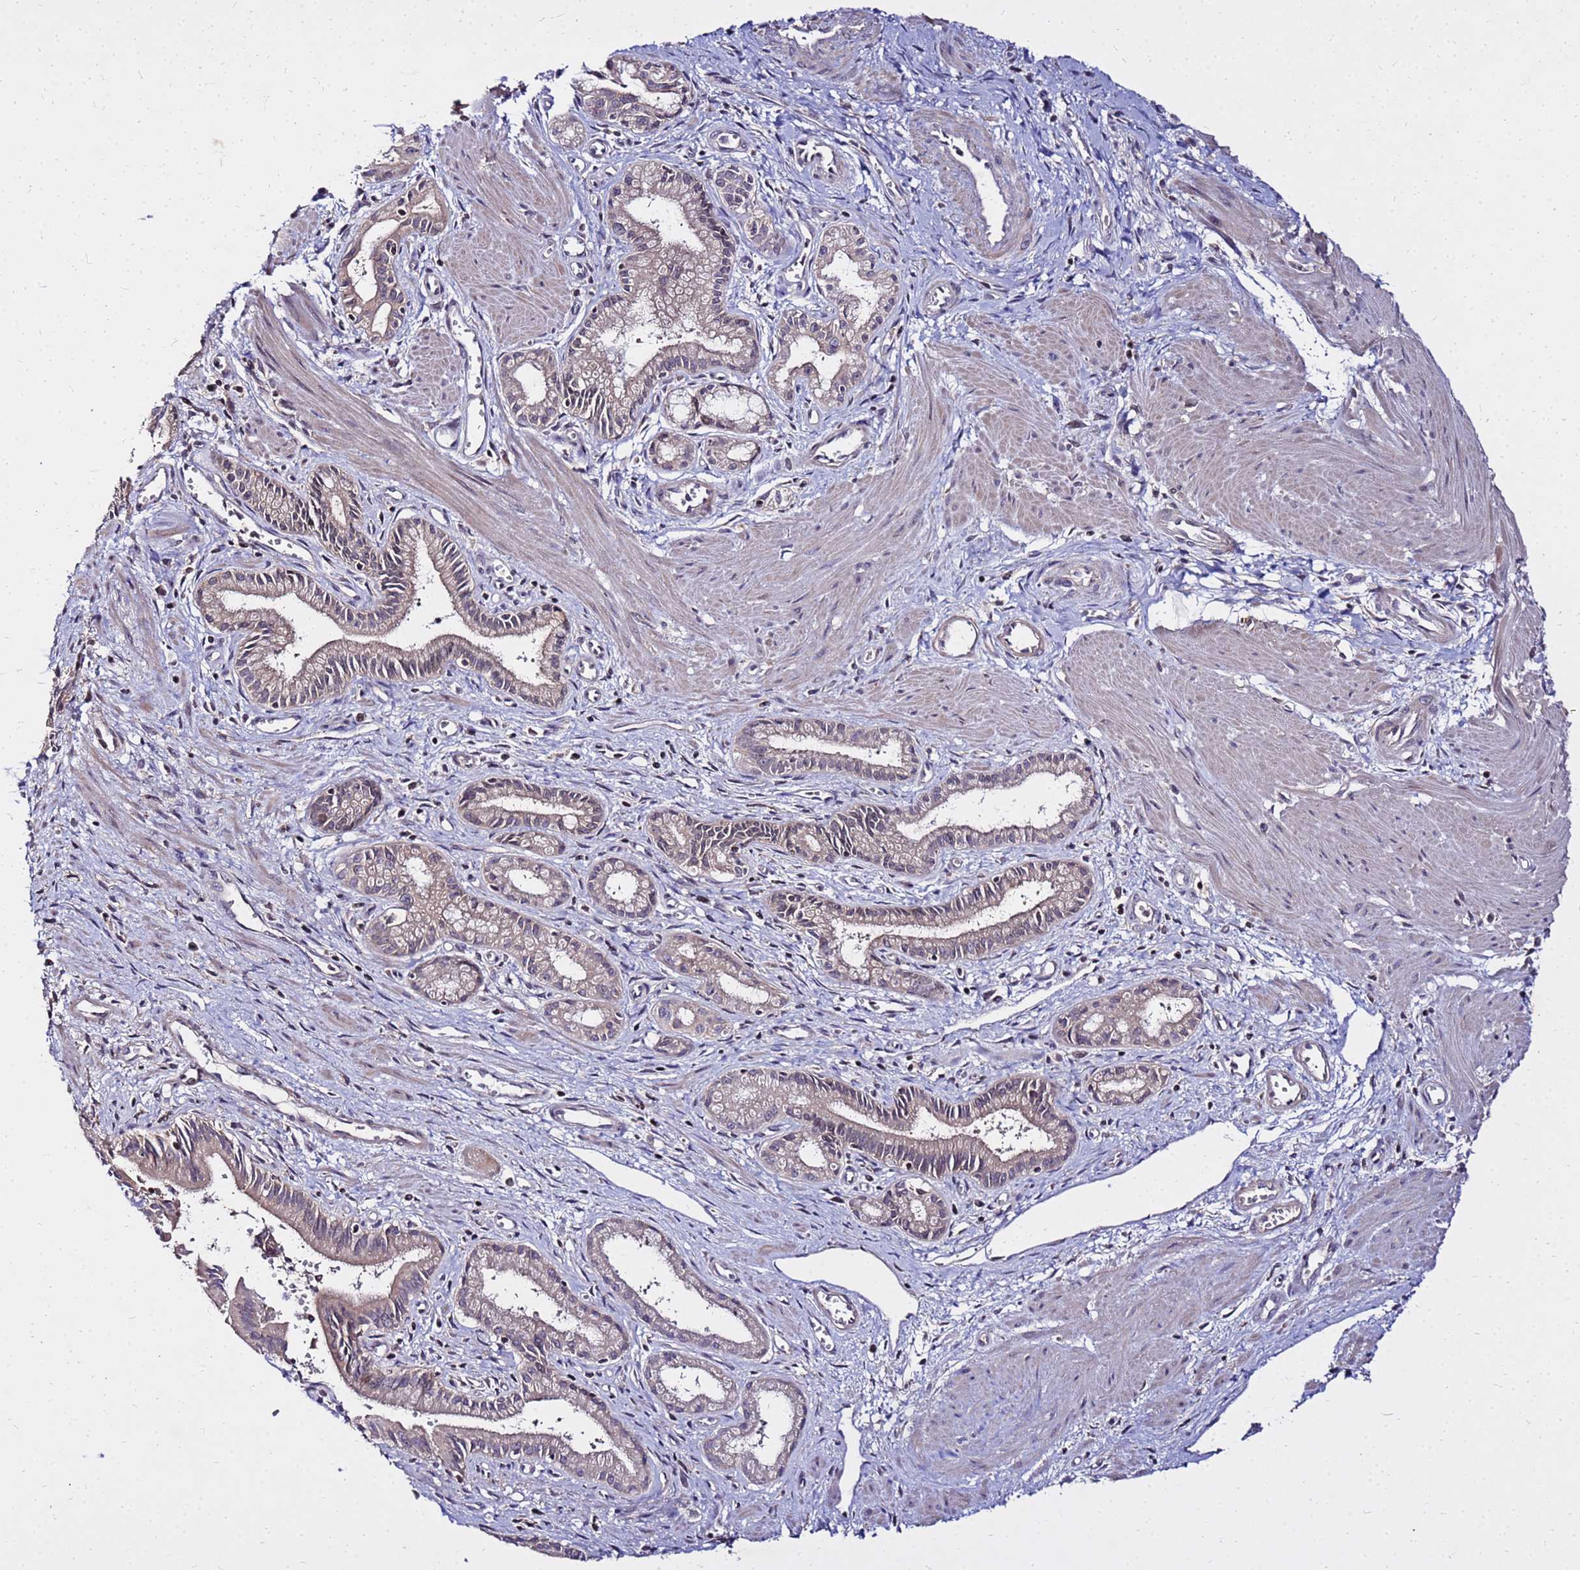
{"staining": {"intensity": "weak", "quantity": "25%-75%", "location": "cytoplasmic/membranous"}, "tissue": "pancreatic cancer", "cell_type": "Tumor cells", "image_type": "cancer", "snomed": [{"axis": "morphology", "description": "Adenocarcinoma, NOS"}, {"axis": "topography", "description": "Pancreas"}], "caption": "Immunohistochemical staining of pancreatic cancer displays weak cytoplasmic/membranous protein expression in about 25%-75% of tumor cells.", "gene": "COX14", "patient": {"sex": "male", "age": 78}}